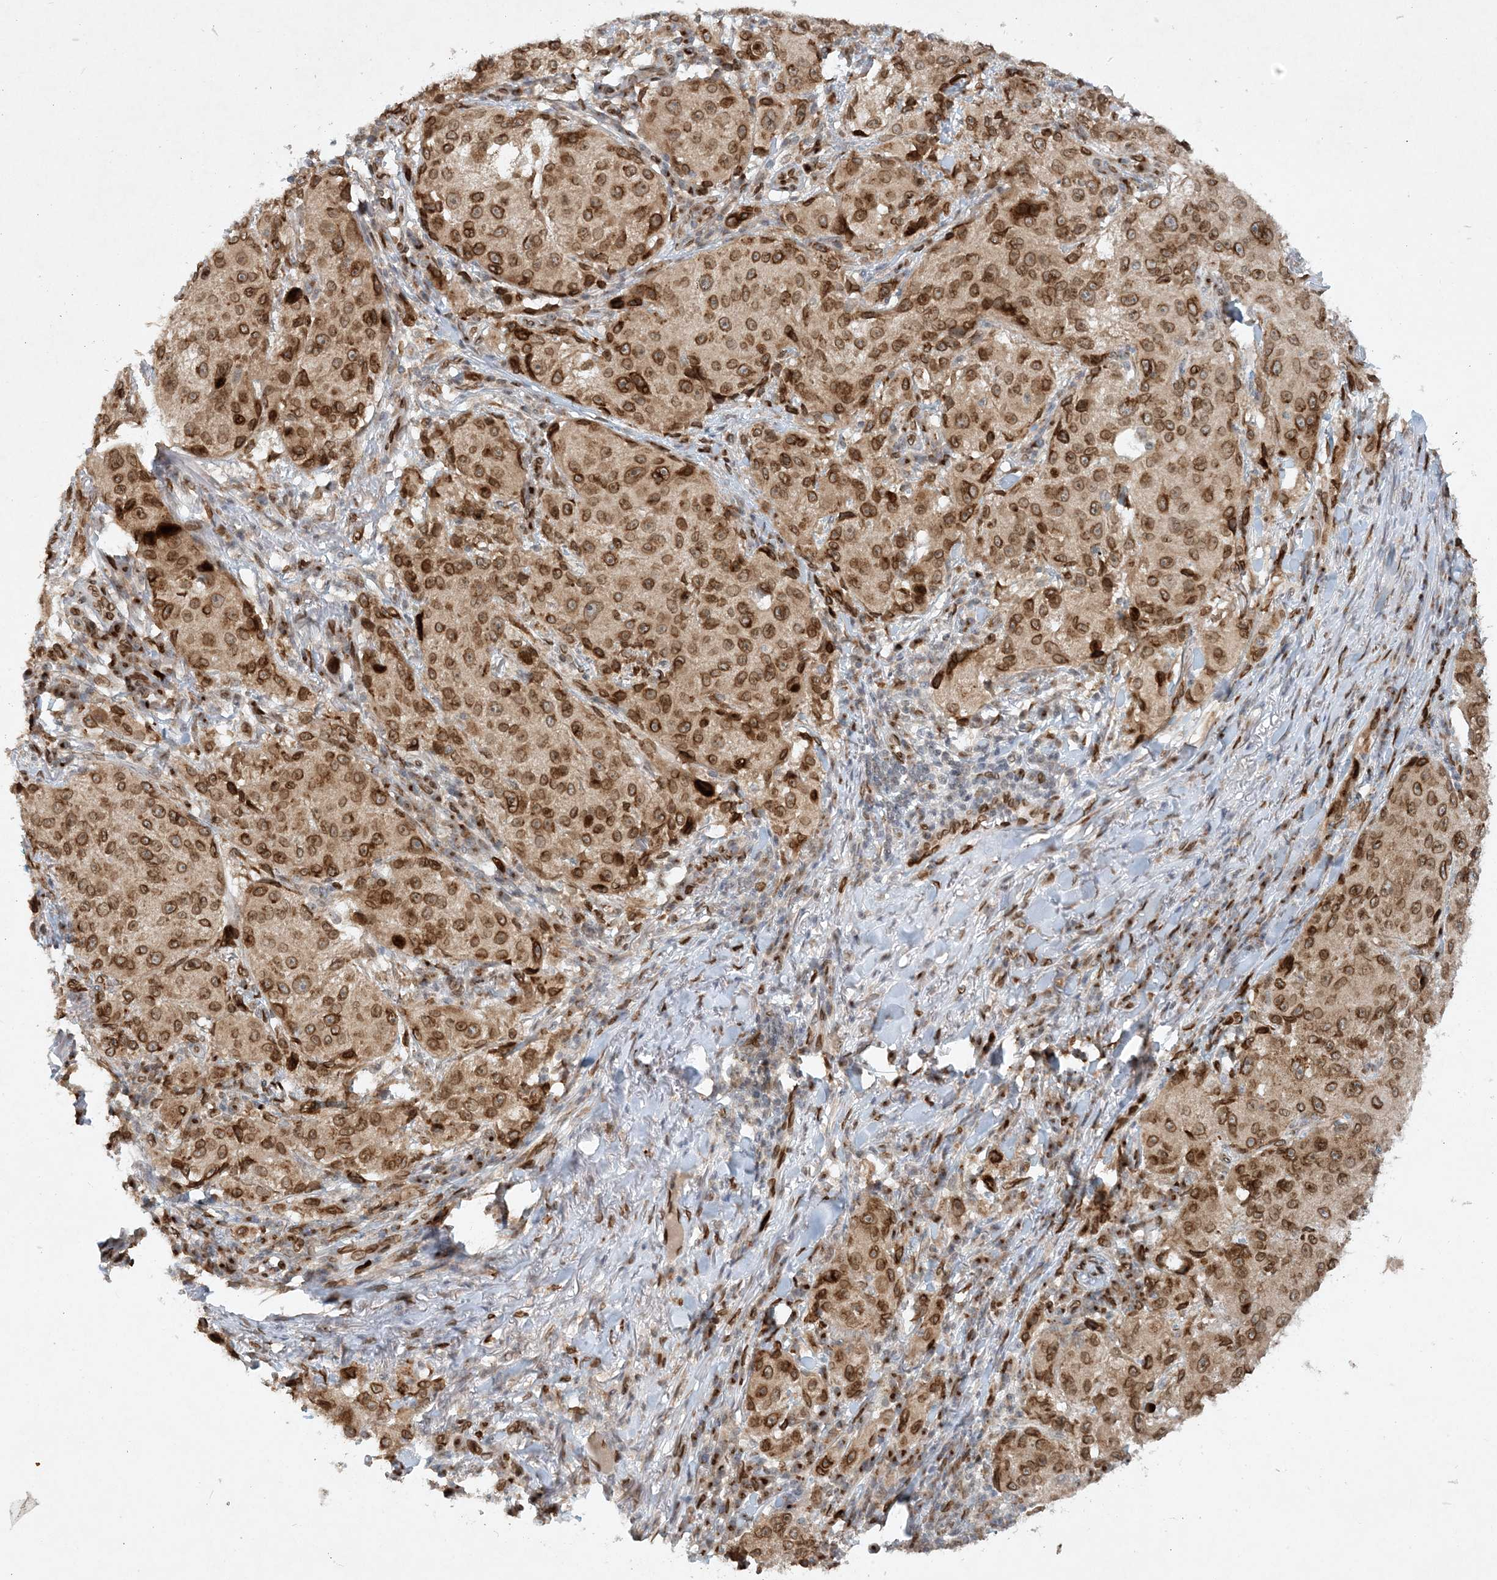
{"staining": {"intensity": "strong", "quantity": ">75%", "location": "cytoplasmic/membranous,nuclear"}, "tissue": "melanoma", "cell_type": "Tumor cells", "image_type": "cancer", "snomed": [{"axis": "morphology", "description": "Necrosis, NOS"}, {"axis": "morphology", "description": "Malignant melanoma, NOS"}, {"axis": "topography", "description": "Skin"}], "caption": "IHC of human malignant melanoma exhibits high levels of strong cytoplasmic/membranous and nuclear staining in about >75% of tumor cells.", "gene": "SLC35A2", "patient": {"sex": "female", "age": 87}}